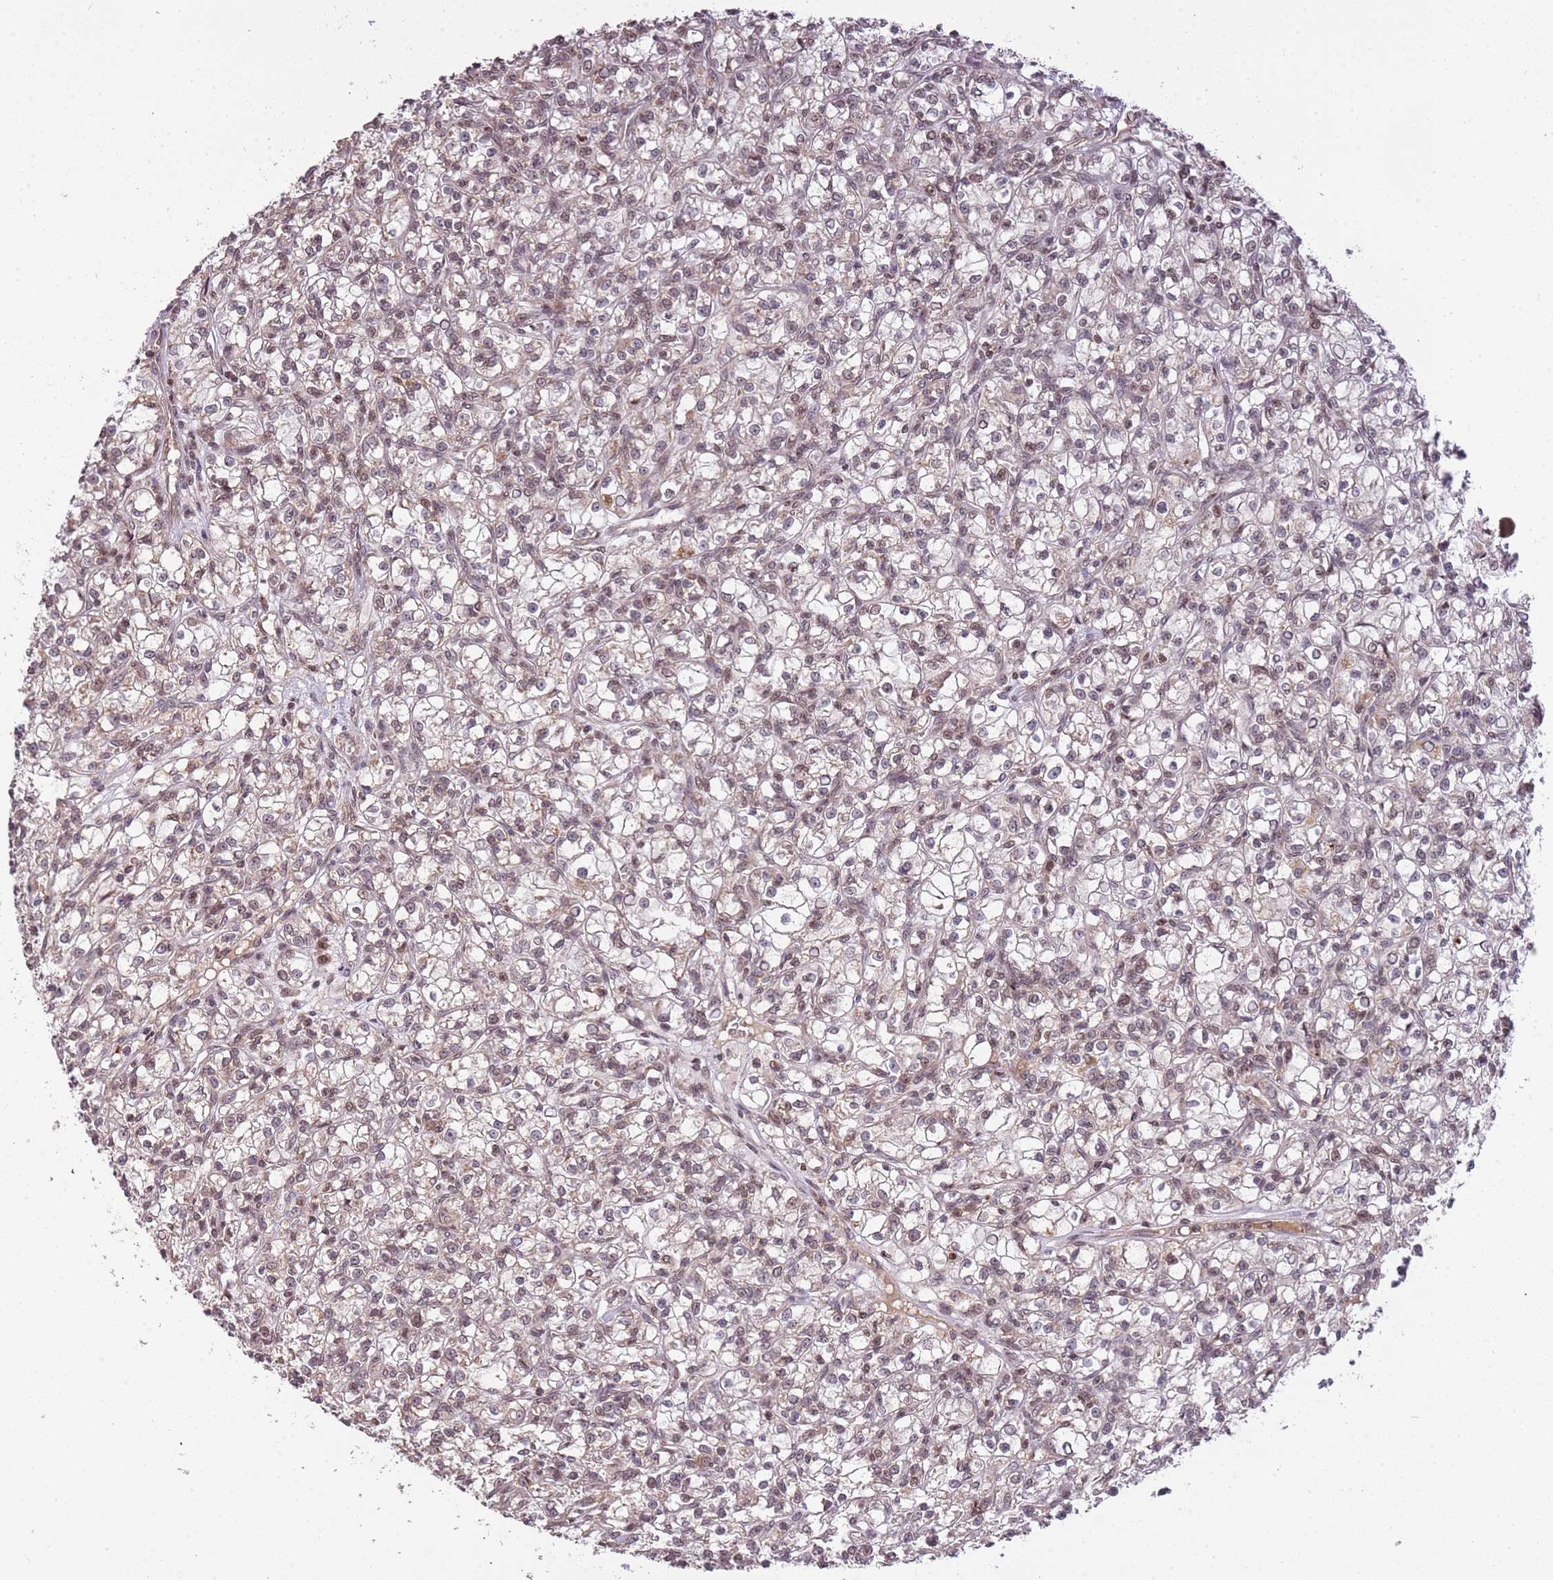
{"staining": {"intensity": "weak", "quantity": "<25%", "location": "nuclear"}, "tissue": "renal cancer", "cell_type": "Tumor cells", "image_type": "cancer", "snomed": [{"axis": "morphology", "description": "Adenocarcinoma, NOS"}, {"axis": "topography", "description": "Kidney"}], "caption": "Renal adenocarcinoma was stained to show a protein in brown. There is no significant staining in tumor cells. (Brightfield microscopy of DAB IHC at high magnification).", "gene": "SAMSN1", "patient": {"sex": "female", "age": 59}}